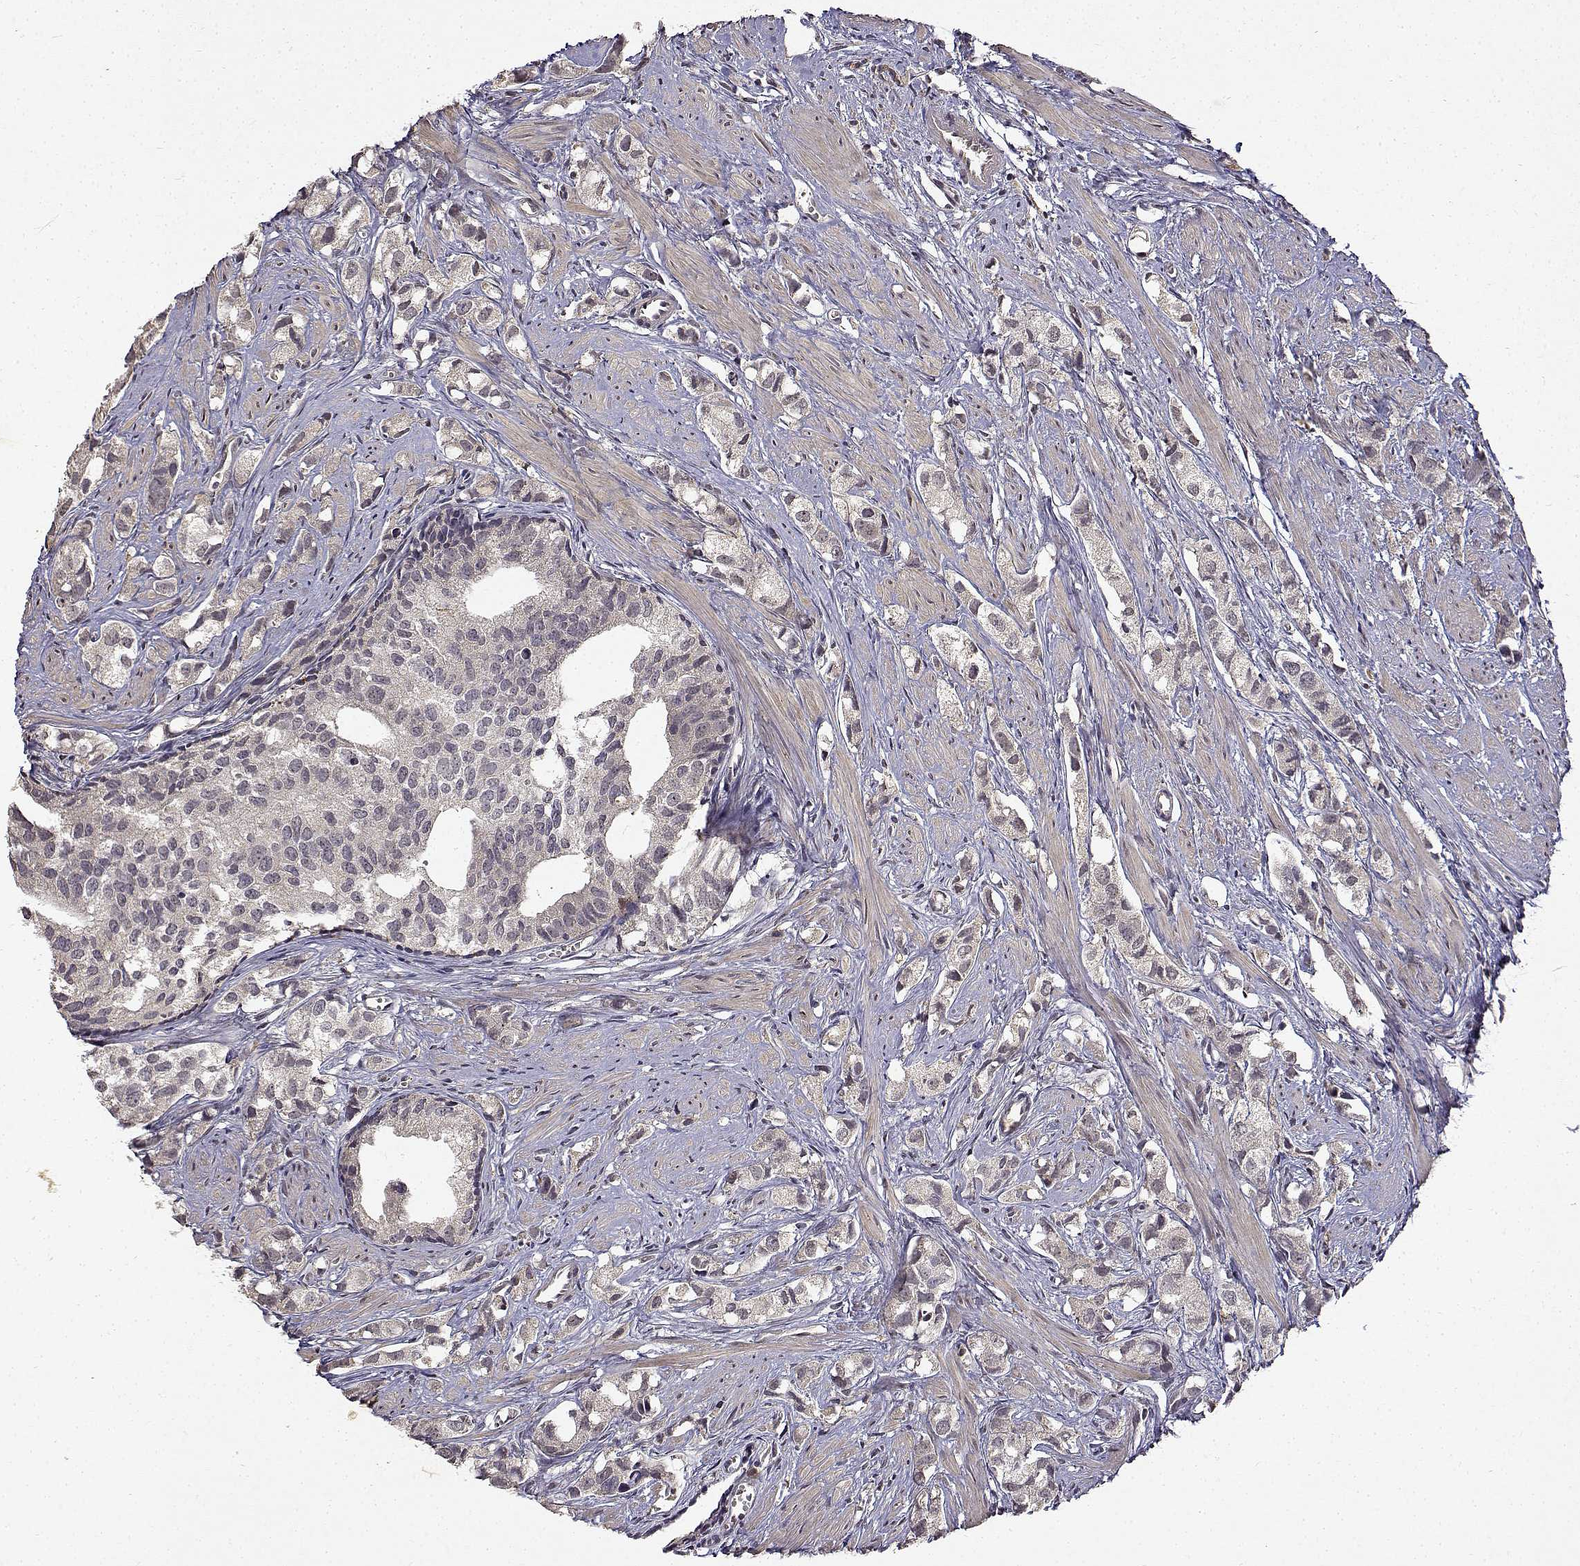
{"staining": {"intensity": "negative", "quantity": "none", "location": "none"}, "tissue": "prostate cancer", "cell_type": "Tumor cells", "image_type": "cancer", "snomed": [{"axis": "morphology", "description": "Adenocarcinoma, High grade"}, {"axis": "topography", "description": "Prostate"}], "caption": "Image shows no significant protein positivity in tumor cells of high-grade adenocarcinoma (prostate).", "gene": "BDNF", "patient": {"sex": "male", "age": 58}}